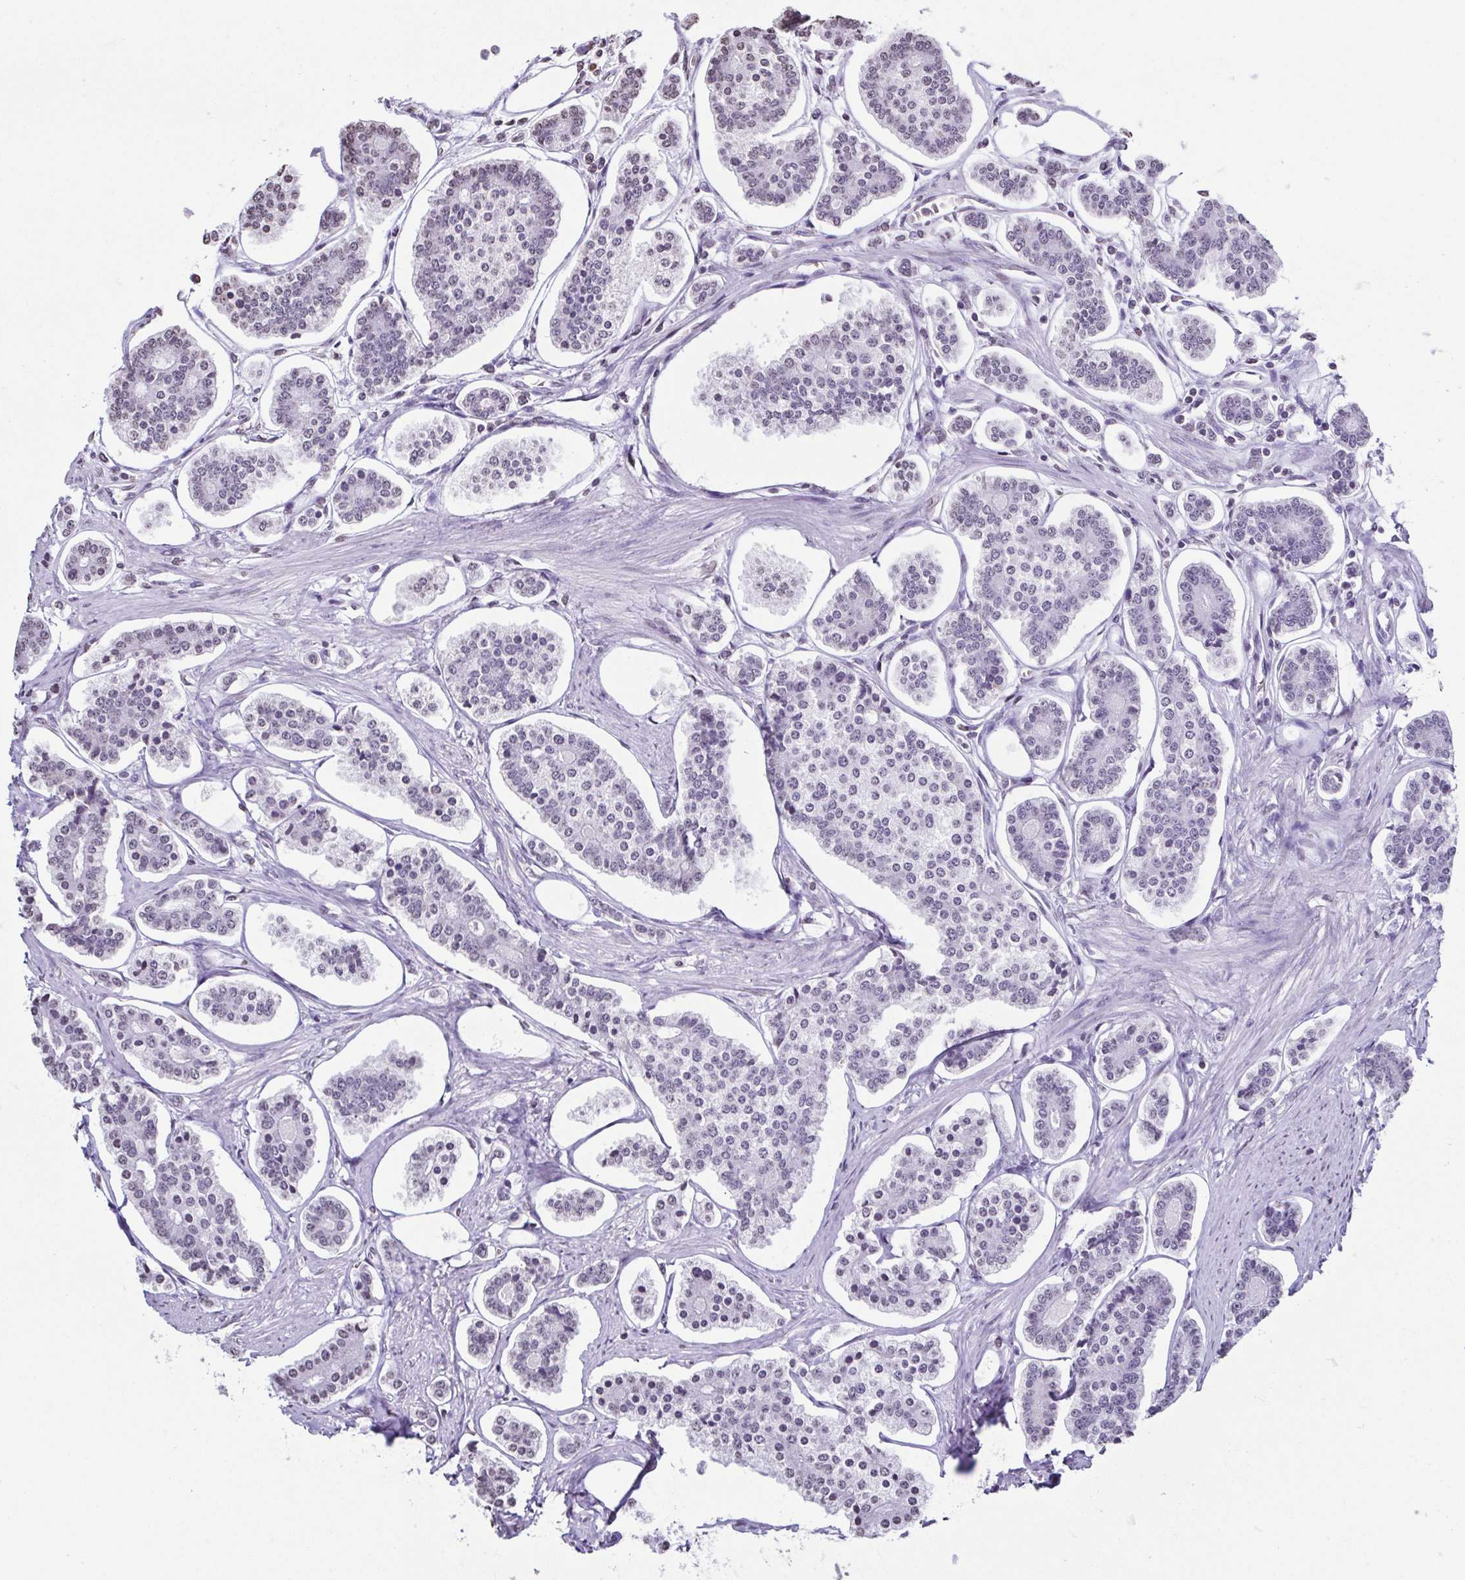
{"staining": {"intensity": "negative", "quantity": "none", "location": "none"}, "tissue": "carcinoid", "cell_type": "Tumor cells", "image_type": "cancer", "snomed": [{"axis": "morphology", "description": "Carcinoid, malignant, NOS"}, {"axis": "topography", "description": "Small intestine"}], "caption": "This is a micrograph of IHC staining of carcinoid, which shows no positivity in tumor cells.", "gene": "VCY1B", "patient": {"sex": "female", "age": 65}}